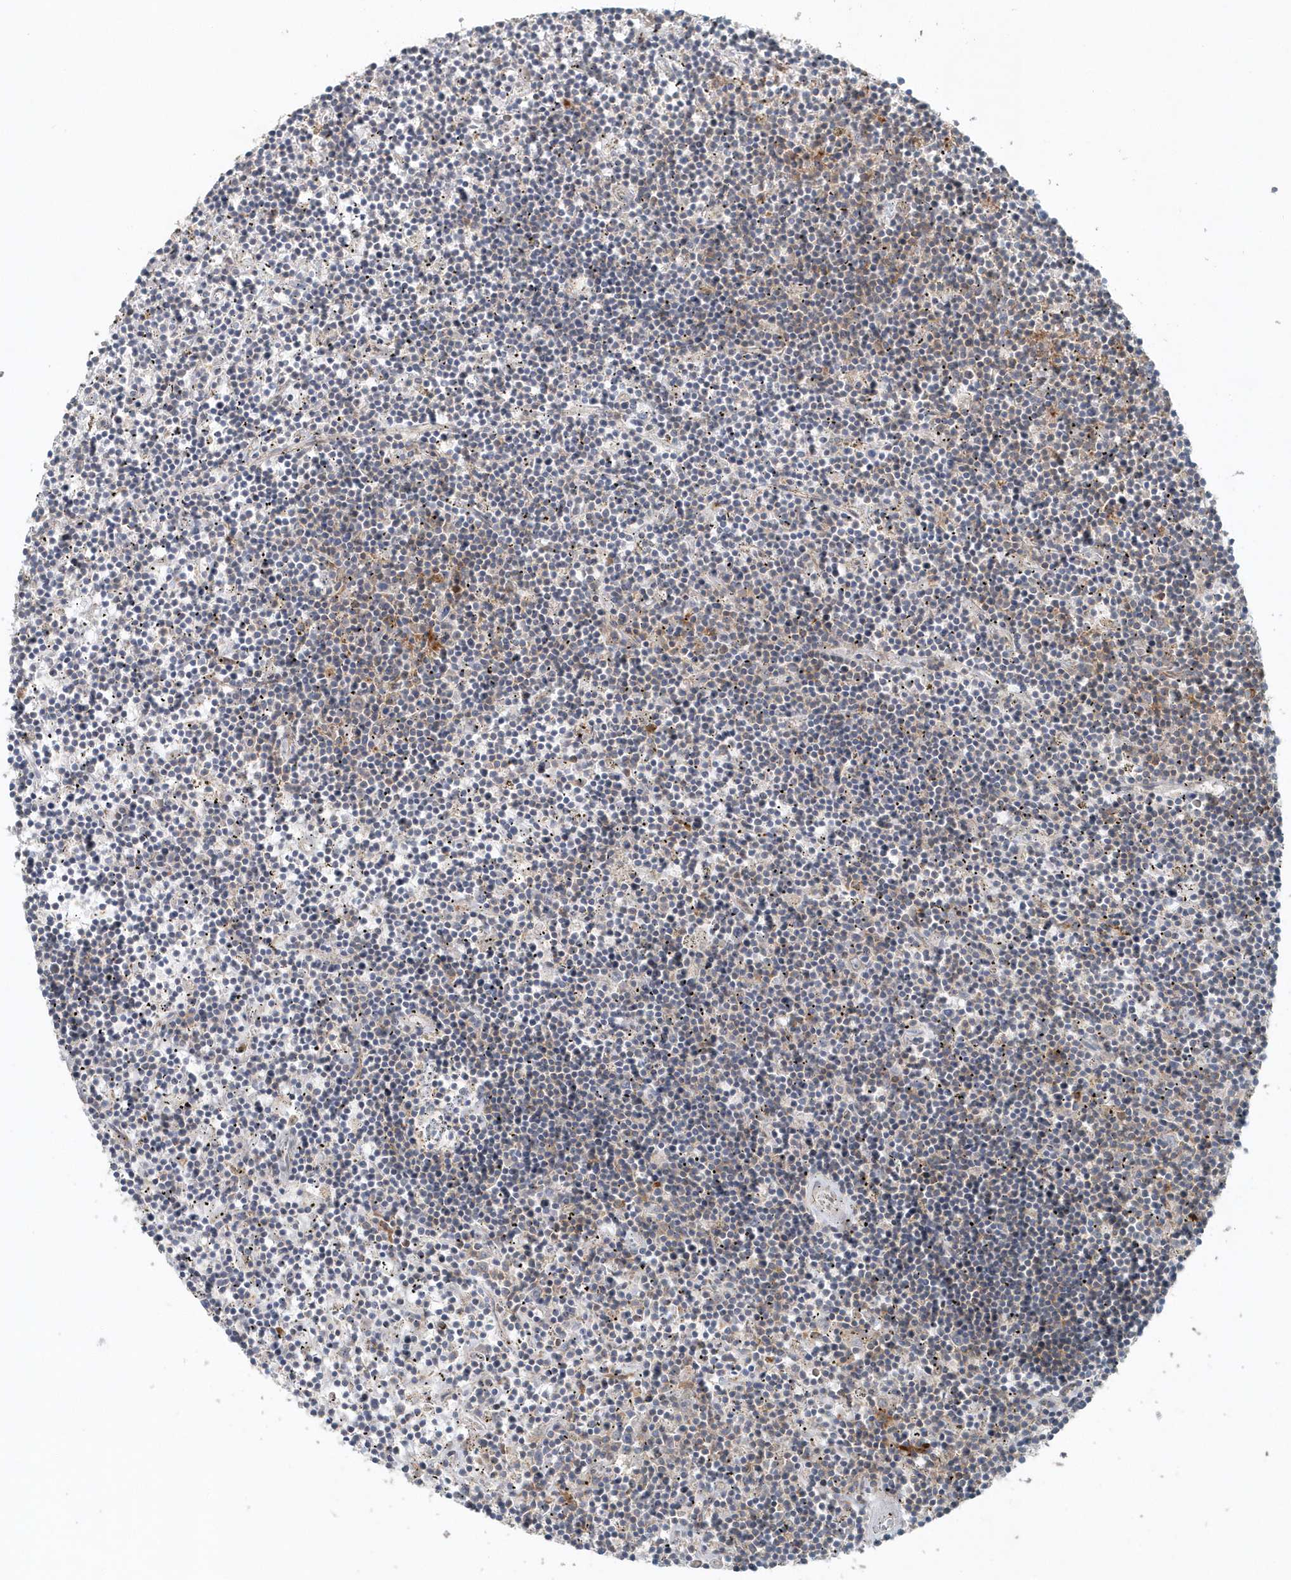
{"staining": {"intensity": "weak", "quantity": "25%-75%", "location": "cytoplasmic/membranous"}, "tissue": "lymphoma", "cell_type": "Tumor cells", "image_type": "cancer", "snomed": [{"axis": "morphology", "description": "Malignant lymphoma, non-Hodgkin's type, Low grade"}, {"axis": "topography", "description": "Spleen"}], "caption": "Protein staining demonstrates weak cytoplasmic/membranous expression in approximately 25%-75% of tumor cells in malignant lymphoma, non-Hodgkin's type (low-grade). (DAB (3,3'-diaminobenzidine) IHC, brown staining for protein, blue staining for nuclei).", "gene": "MMUT", "patient": {"sex": "male", "age": 76}}